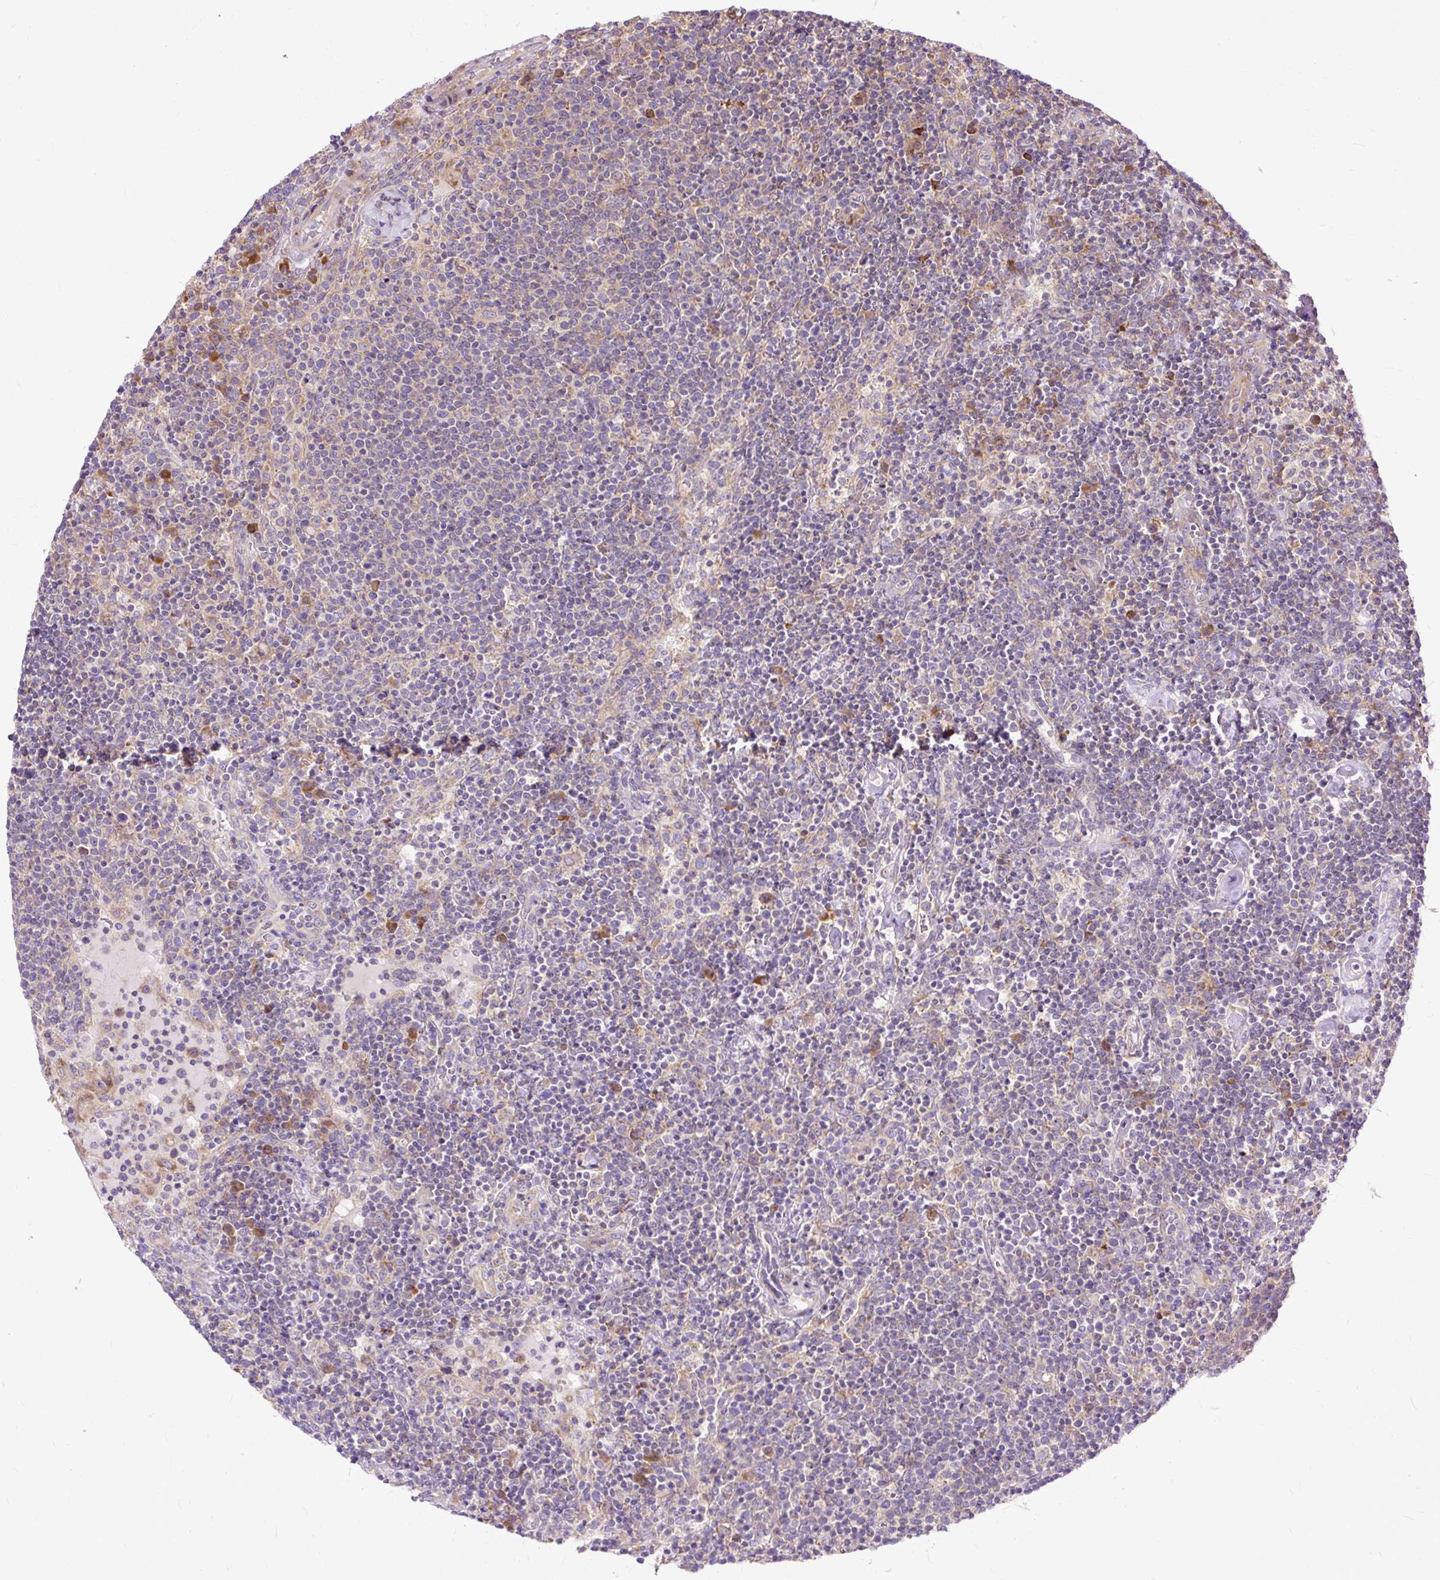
{"staining": {"intensity": "moderate", "quantity": "<25%", "location": "cytoplasmic/membranous"}, "tissue": "lymphoma", "cell_type": "Tumor cells", "image_type": "cancer", "snomed": [{"axis": "morphology", "description": "Malignant lymphoma, non-Hodgkin's type, High grade"}, {"axis": "topography", "description": "Lymph node"}], "caption": "The photomicrograph exhibits a brown stain indicating the presence of a protein in the cytoplasmic/membranous of tumor cells in lymphoma. Nuclei are stained in blue.", "gene": "RPS5", "patient": {"sex": "male", "age": 61}}